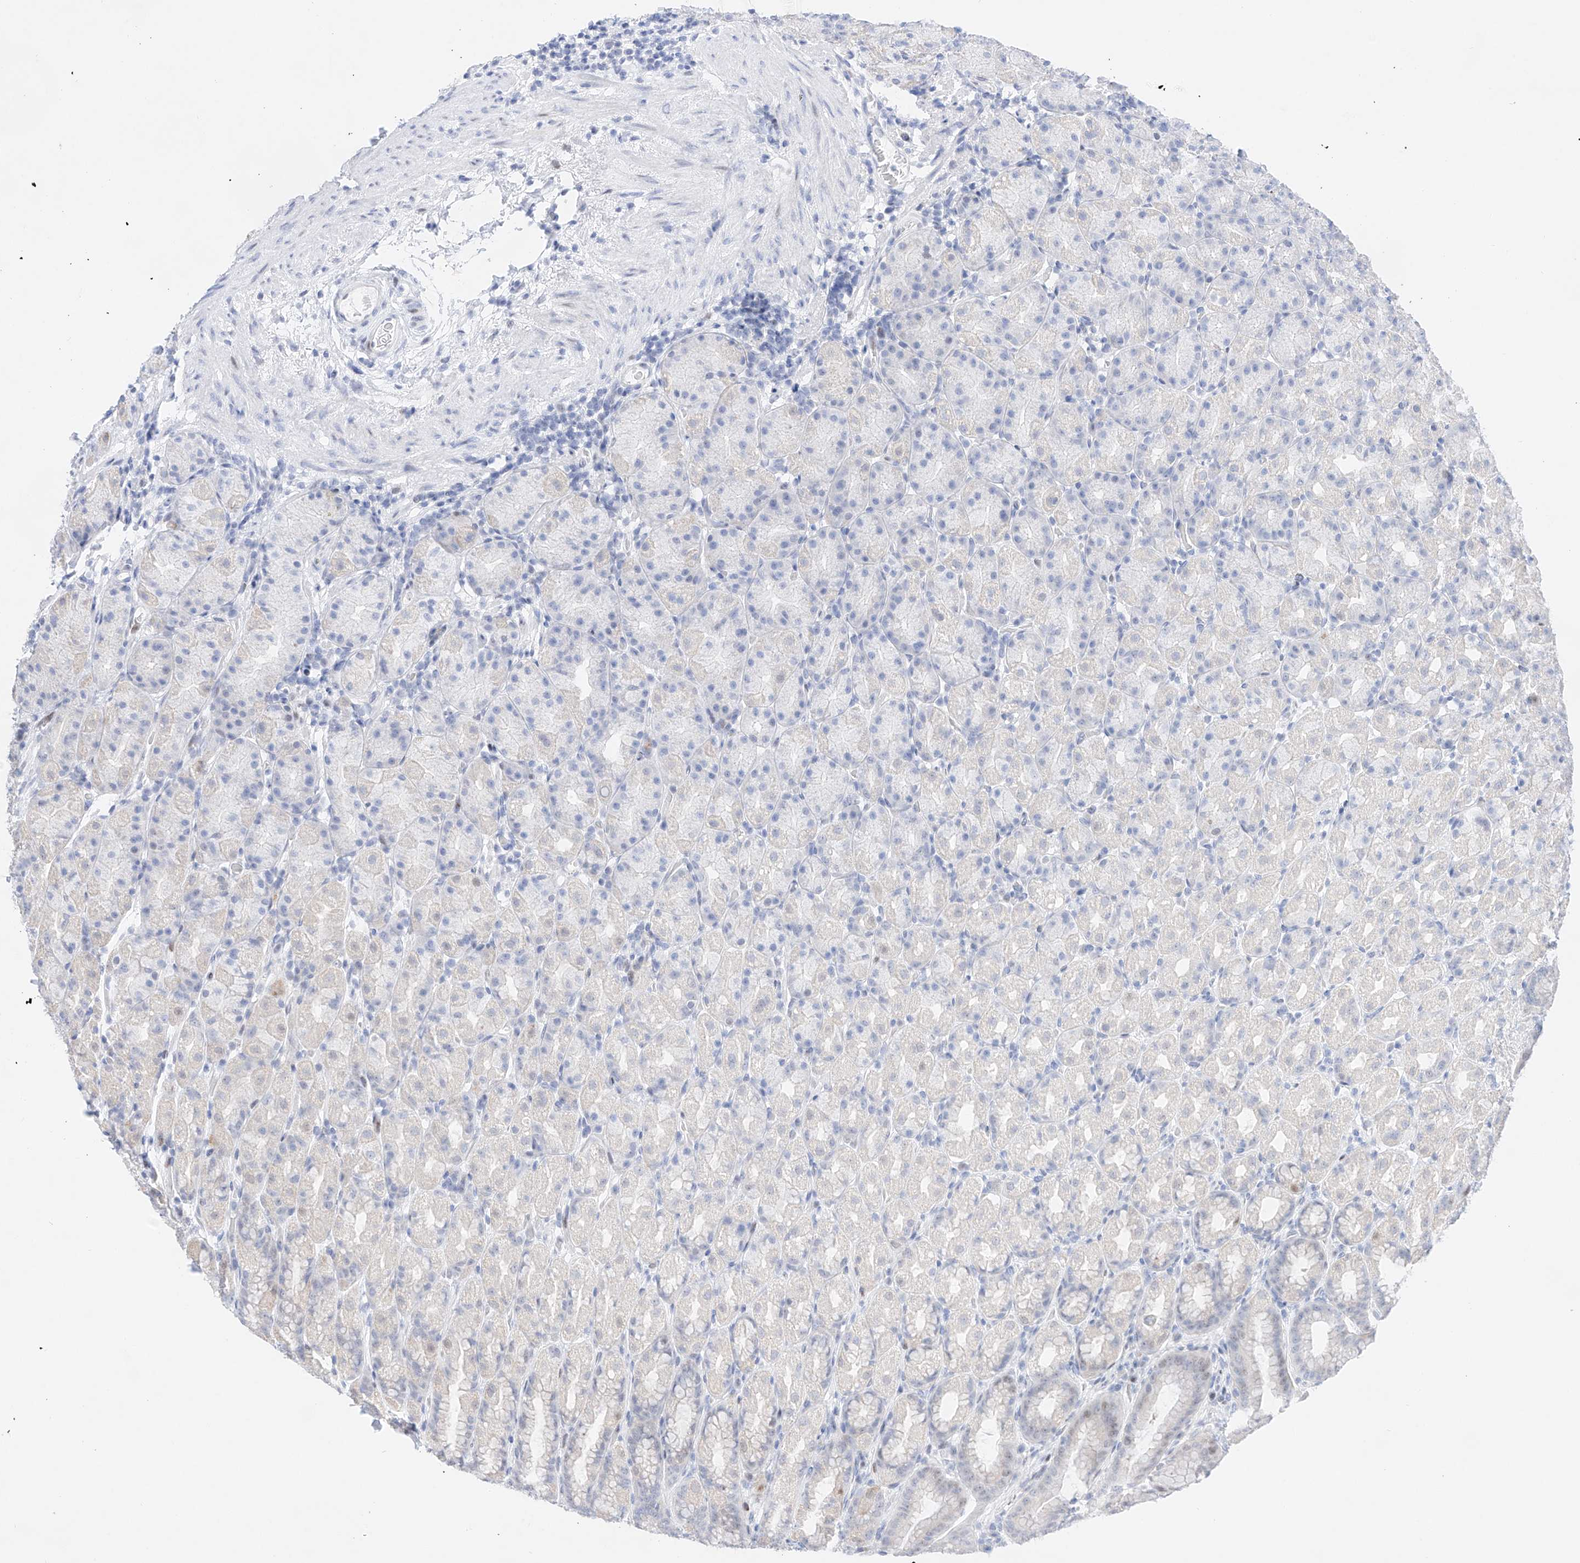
{"staining": {"intensity": "moderate", "quantity": "<25%", "location": "nuclear"}, "tissue": "stomach", "cell_type": "Glandular cells", "image_type": "normal", "snomed": [{"axis": "morphology", "description": "Normal tissue, NOS"}, {"axis": "topography", "description": "Stomach, upper"}], "caption": "Stomach was stained to show a protein in brown. There is low levels of moderate nuclear staining in about <25% of glandular cells. Immunohistochemistry stains the protein of interest in brown and the nuclei are stained blue.", "gene": "NT5C3B", "patient": {"sex": "male", "age": 68}}